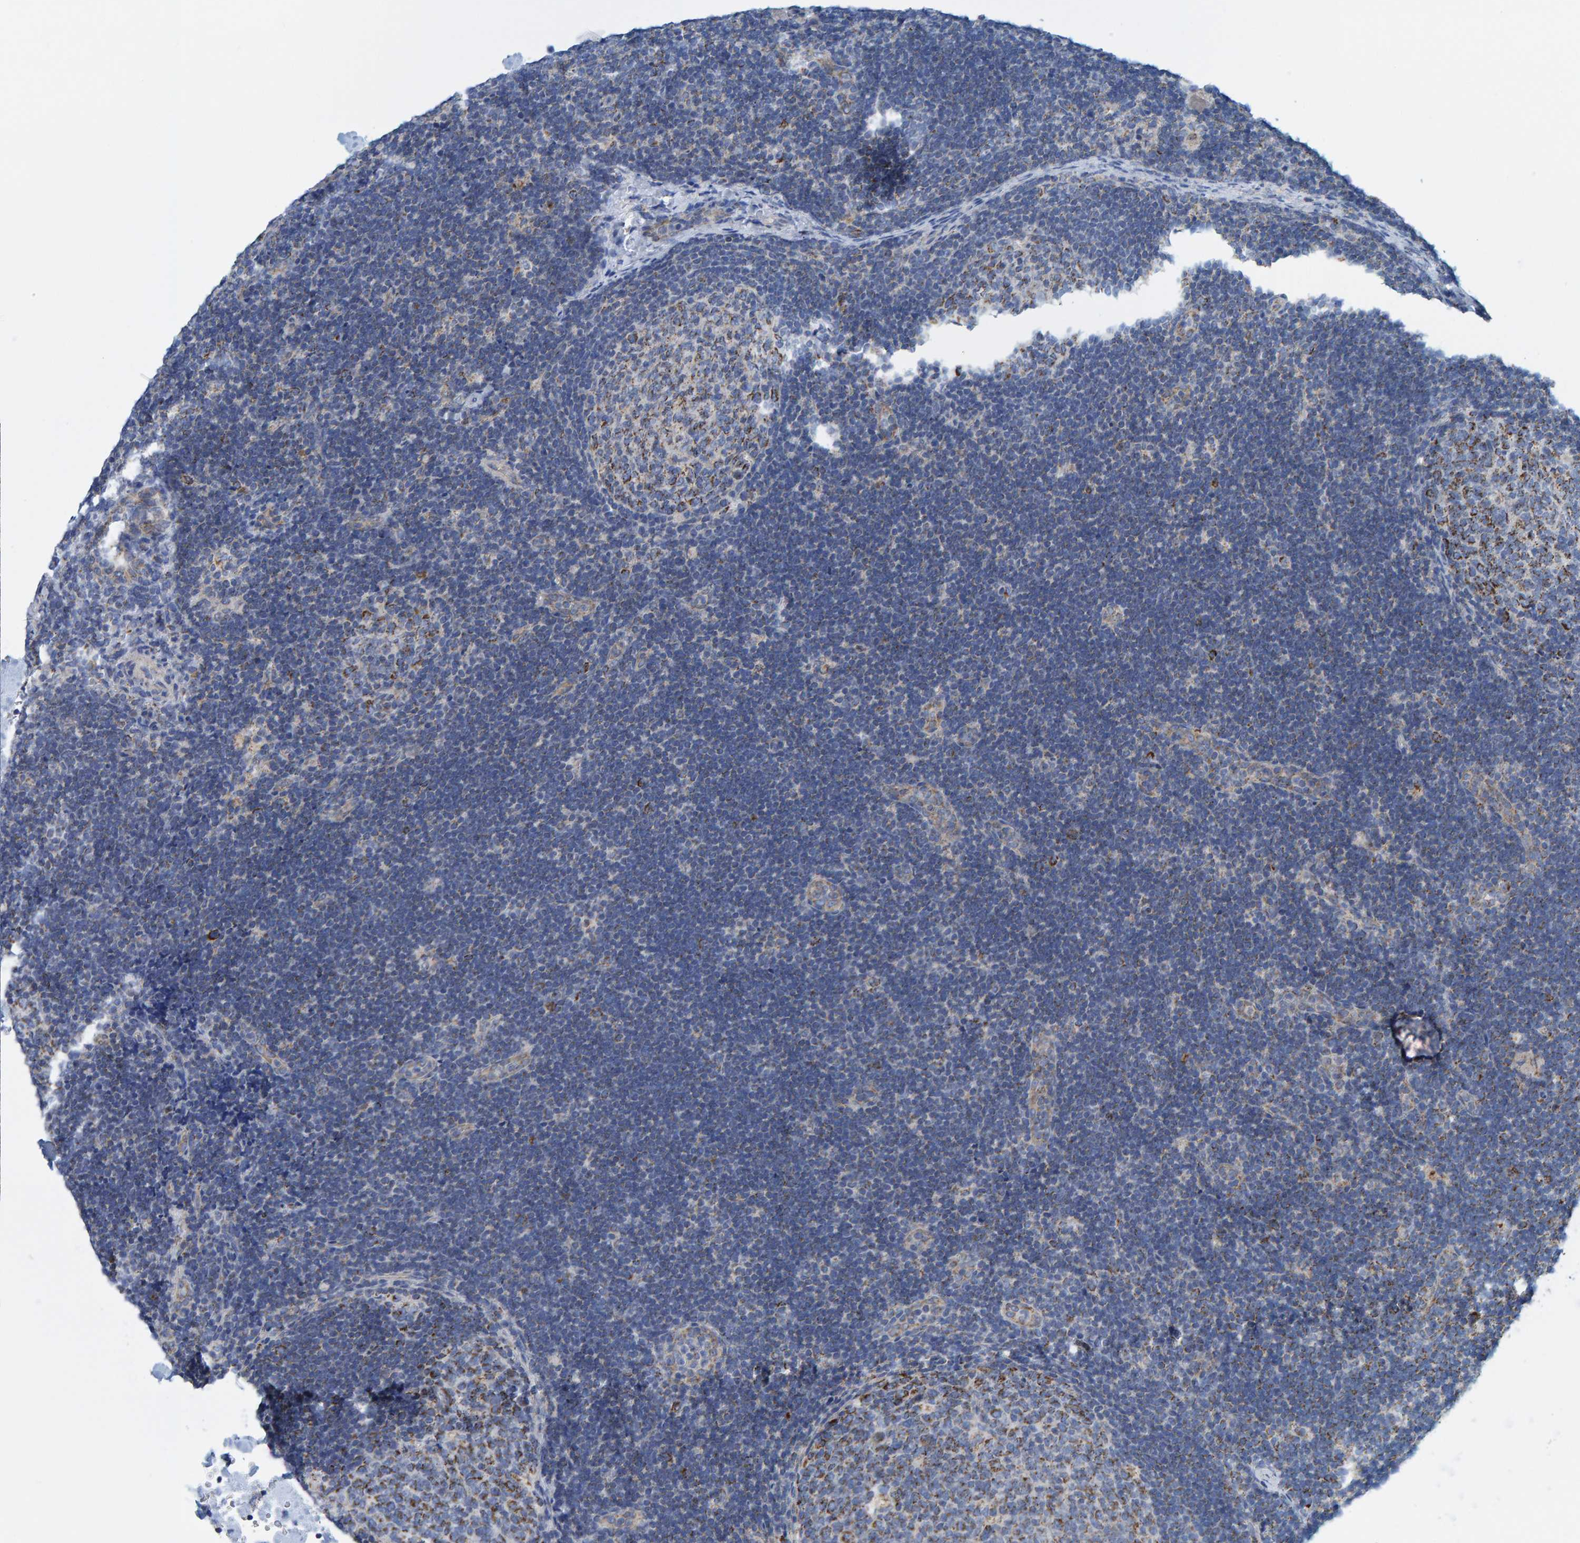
{"staining": {"intensity": "strong", "quantity": "25%-75%", "location": "cytoplasmic/membranous"}, "tissue": "lymph node", "cell_type": "Germinal center cells", "image_type": "normal", "snomed": [{"axis": "morphology", "description": "Normal tissue, NOS"}, {"axis": "topography", "description": "Lymph node"}], "caption": "Strong cytoplasmic/membranous protein positivity is seen in approximately 25%-75% of germinal center cells in lymph node. Nuclei are stained in blue.", "gene": "MRPS7", "patient": {"sex": "female", "age": 14}}